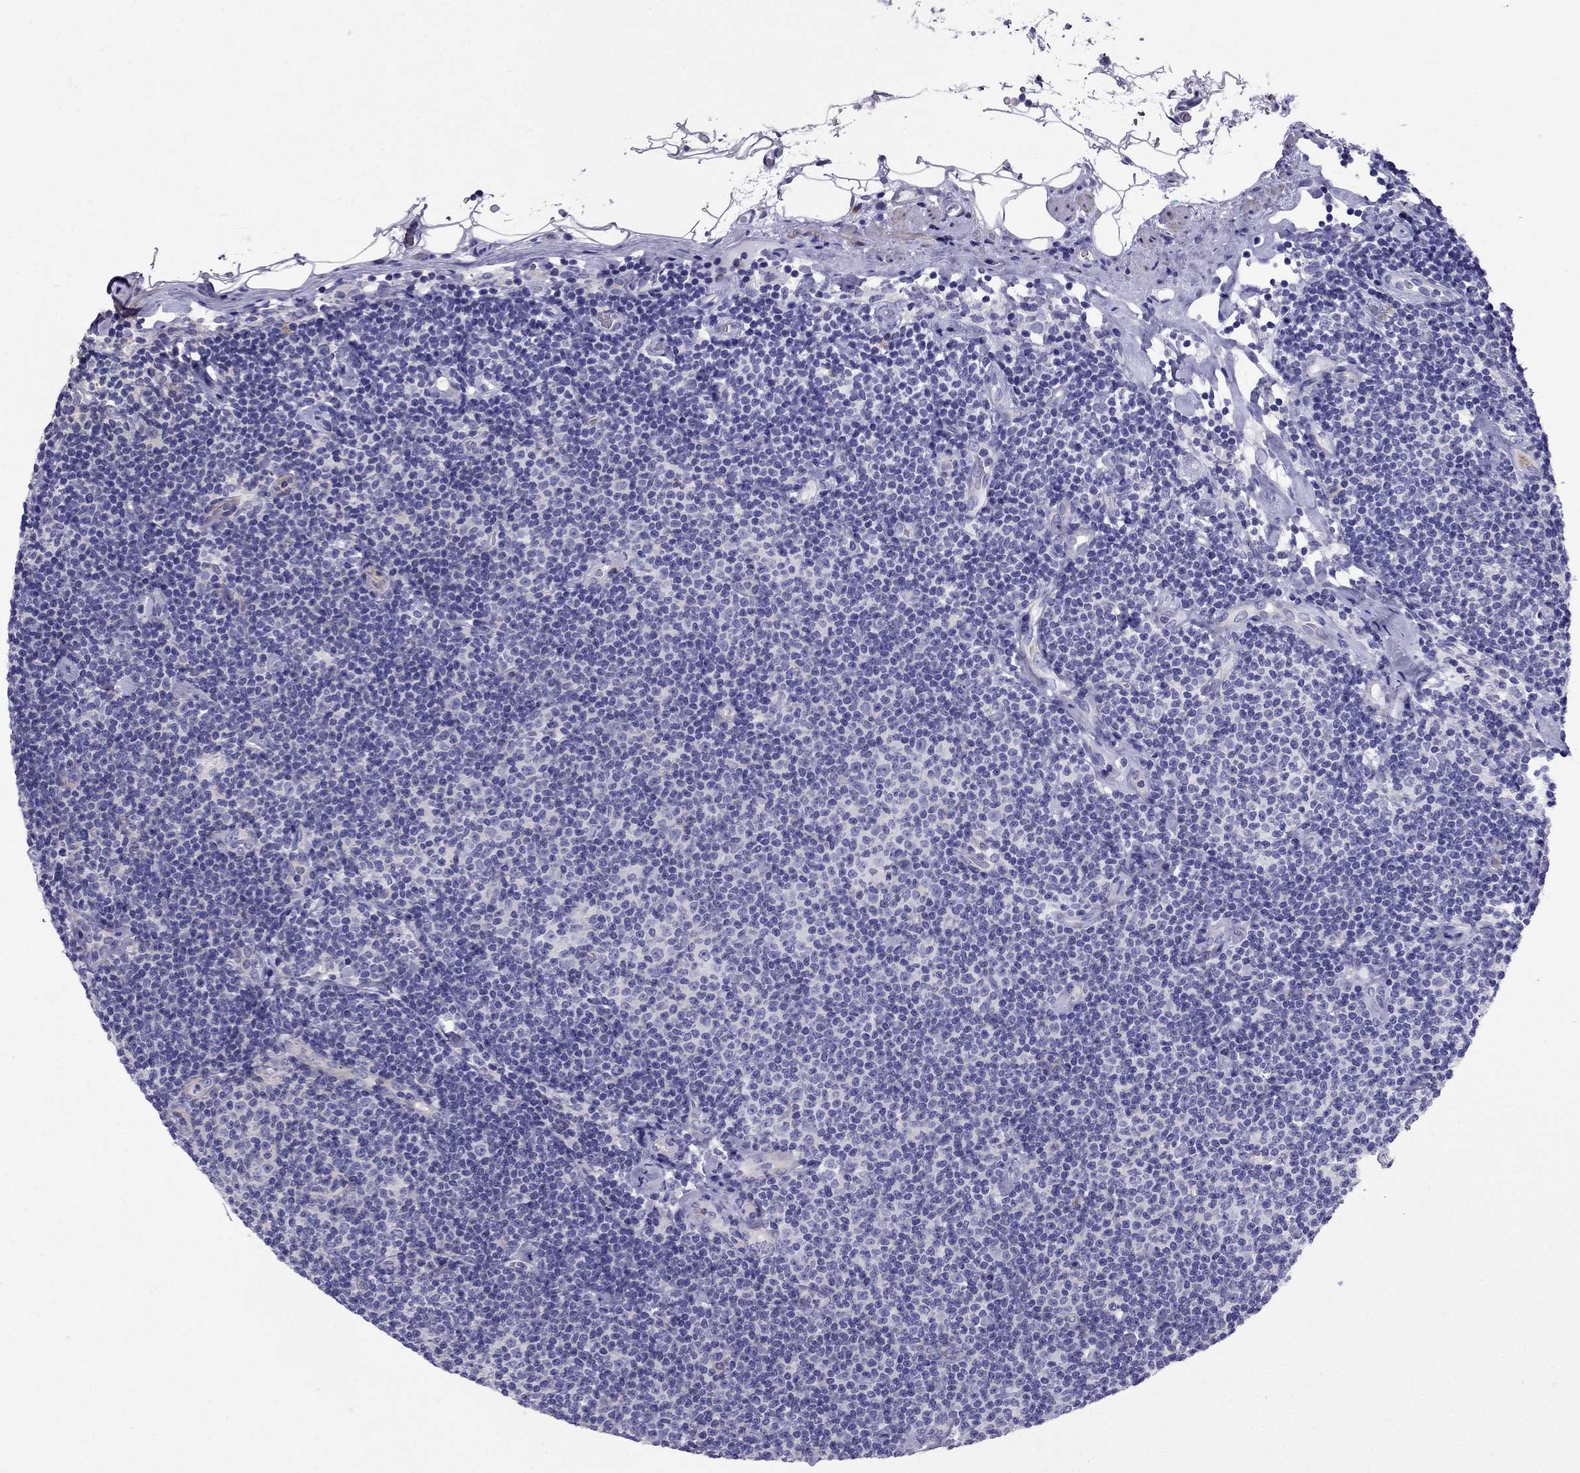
{"staining": {"intensity": "negative", "quantity": "none", "location": "none"}, "tissue": "lymphoma", "cell_type": "Tumor cells", "image_type": "cancer", "snomed": [{"axis": "morphology", "description": "Malignant lymphoma, non-Hodgkin's type, Low grade"}, {"axis": "topography", "description": "Lymph node"}], "caption": "Lymphoma was stained to show a protein in brown. There is no significant expression in tumor cells. (Stains: DAB IHC with hematoxylin counter stain, Microscopy: brightfield microscopy at high magnification).", "gene": "GPR50", "patient": {"sex": "male", "age": 81}}